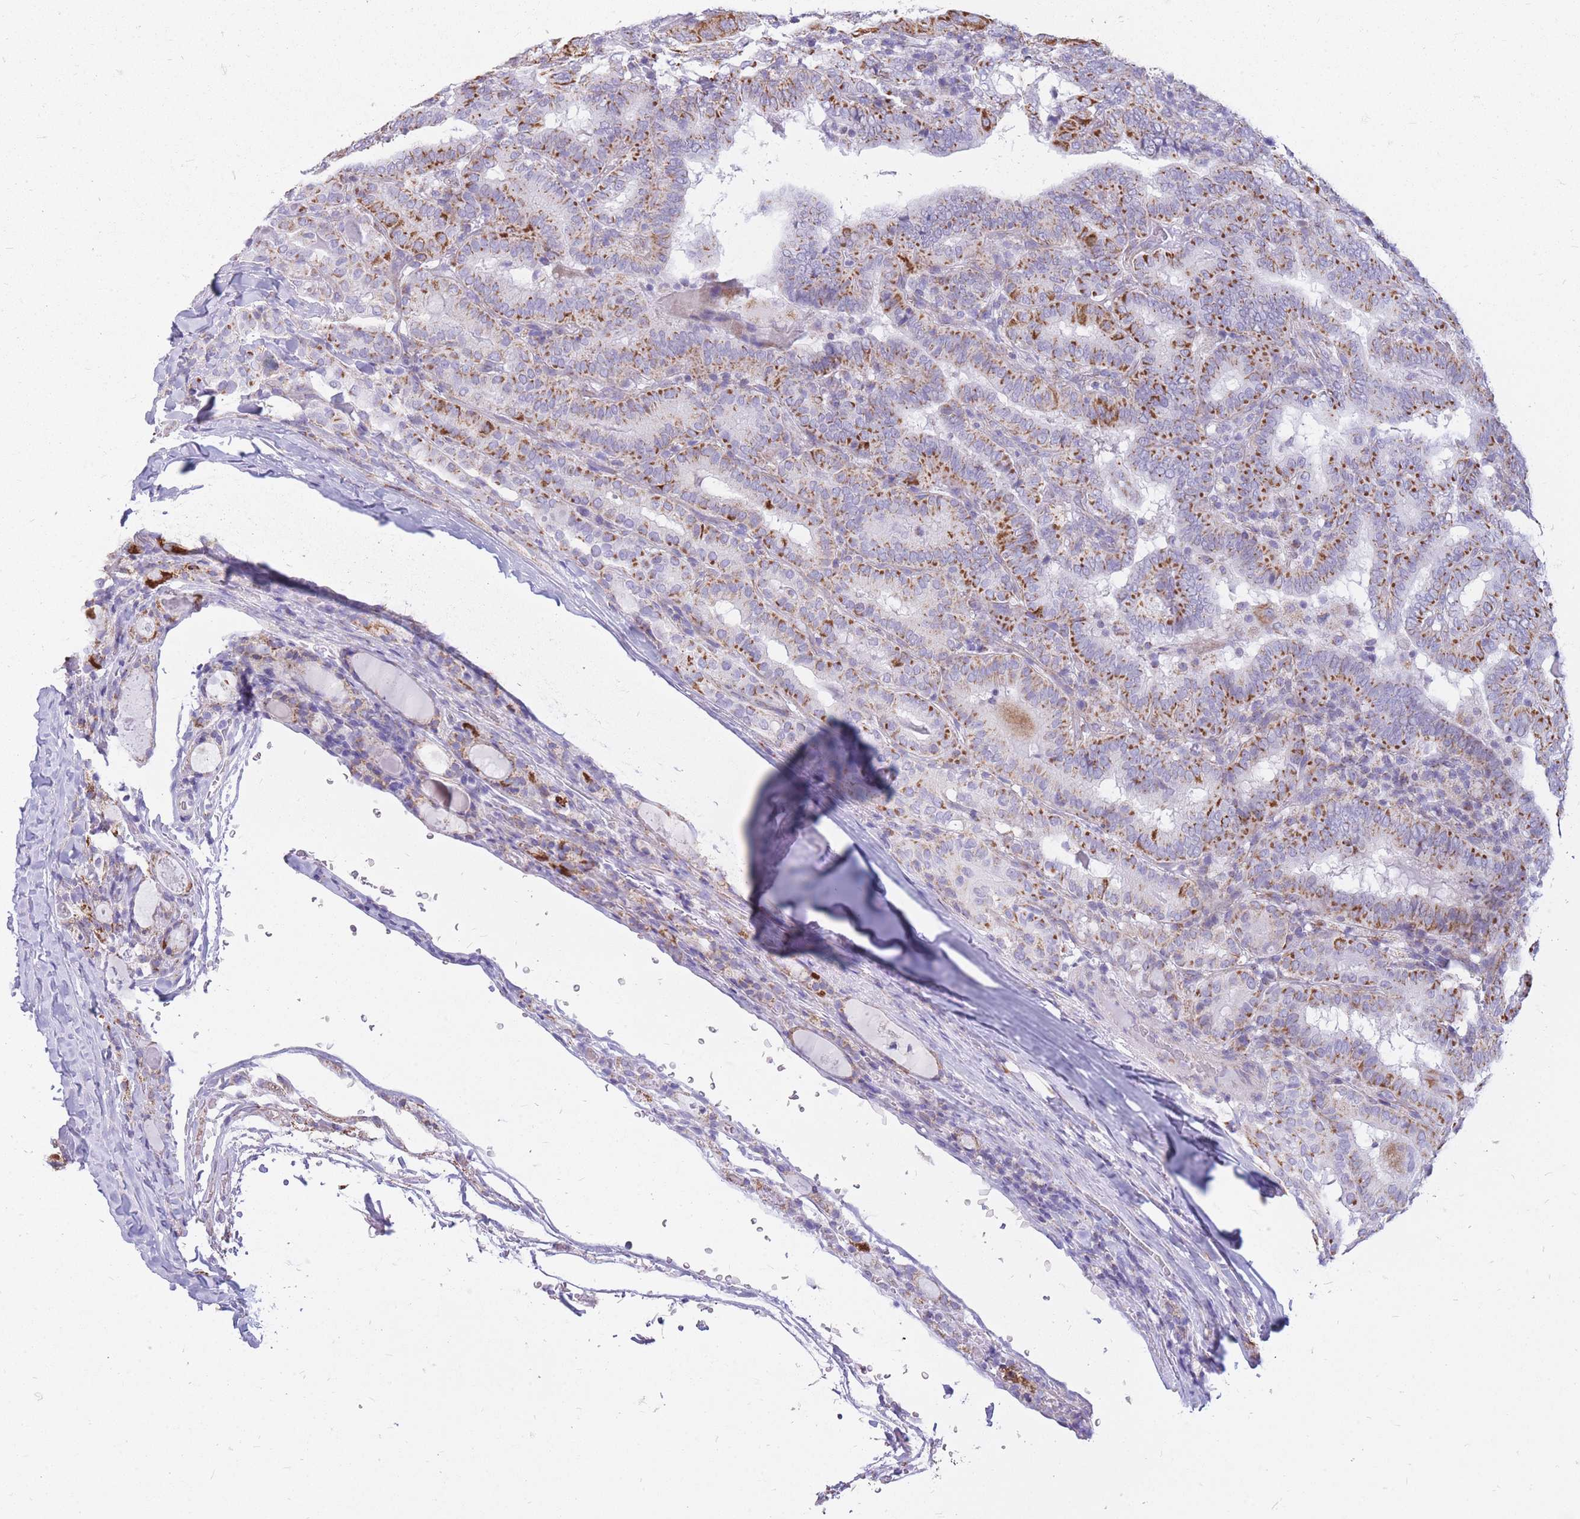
{"staining": {"intensity": "strong", "quantity": "25%-75%", "location": "cytoplasmic/membranous"}, "tissue": "thyroid cancer", "cell_type": "Tumor cells", "image_type": "cancer", "snomed": [{"axis": "morphology", "description": "Papillary adenocarcinoma, NOS"}, {"axis": "topography", "description": "Thyroid gland"}], "caption": "A high amount of strong cytoplasmic/membranous expression is appreciated in approximately 25%-75% of tumor cells in papillary adenocarcinoma (thyroid) tissue.", "gene": "PCSK1", "patient": {"sex": "female", "age": 72}}